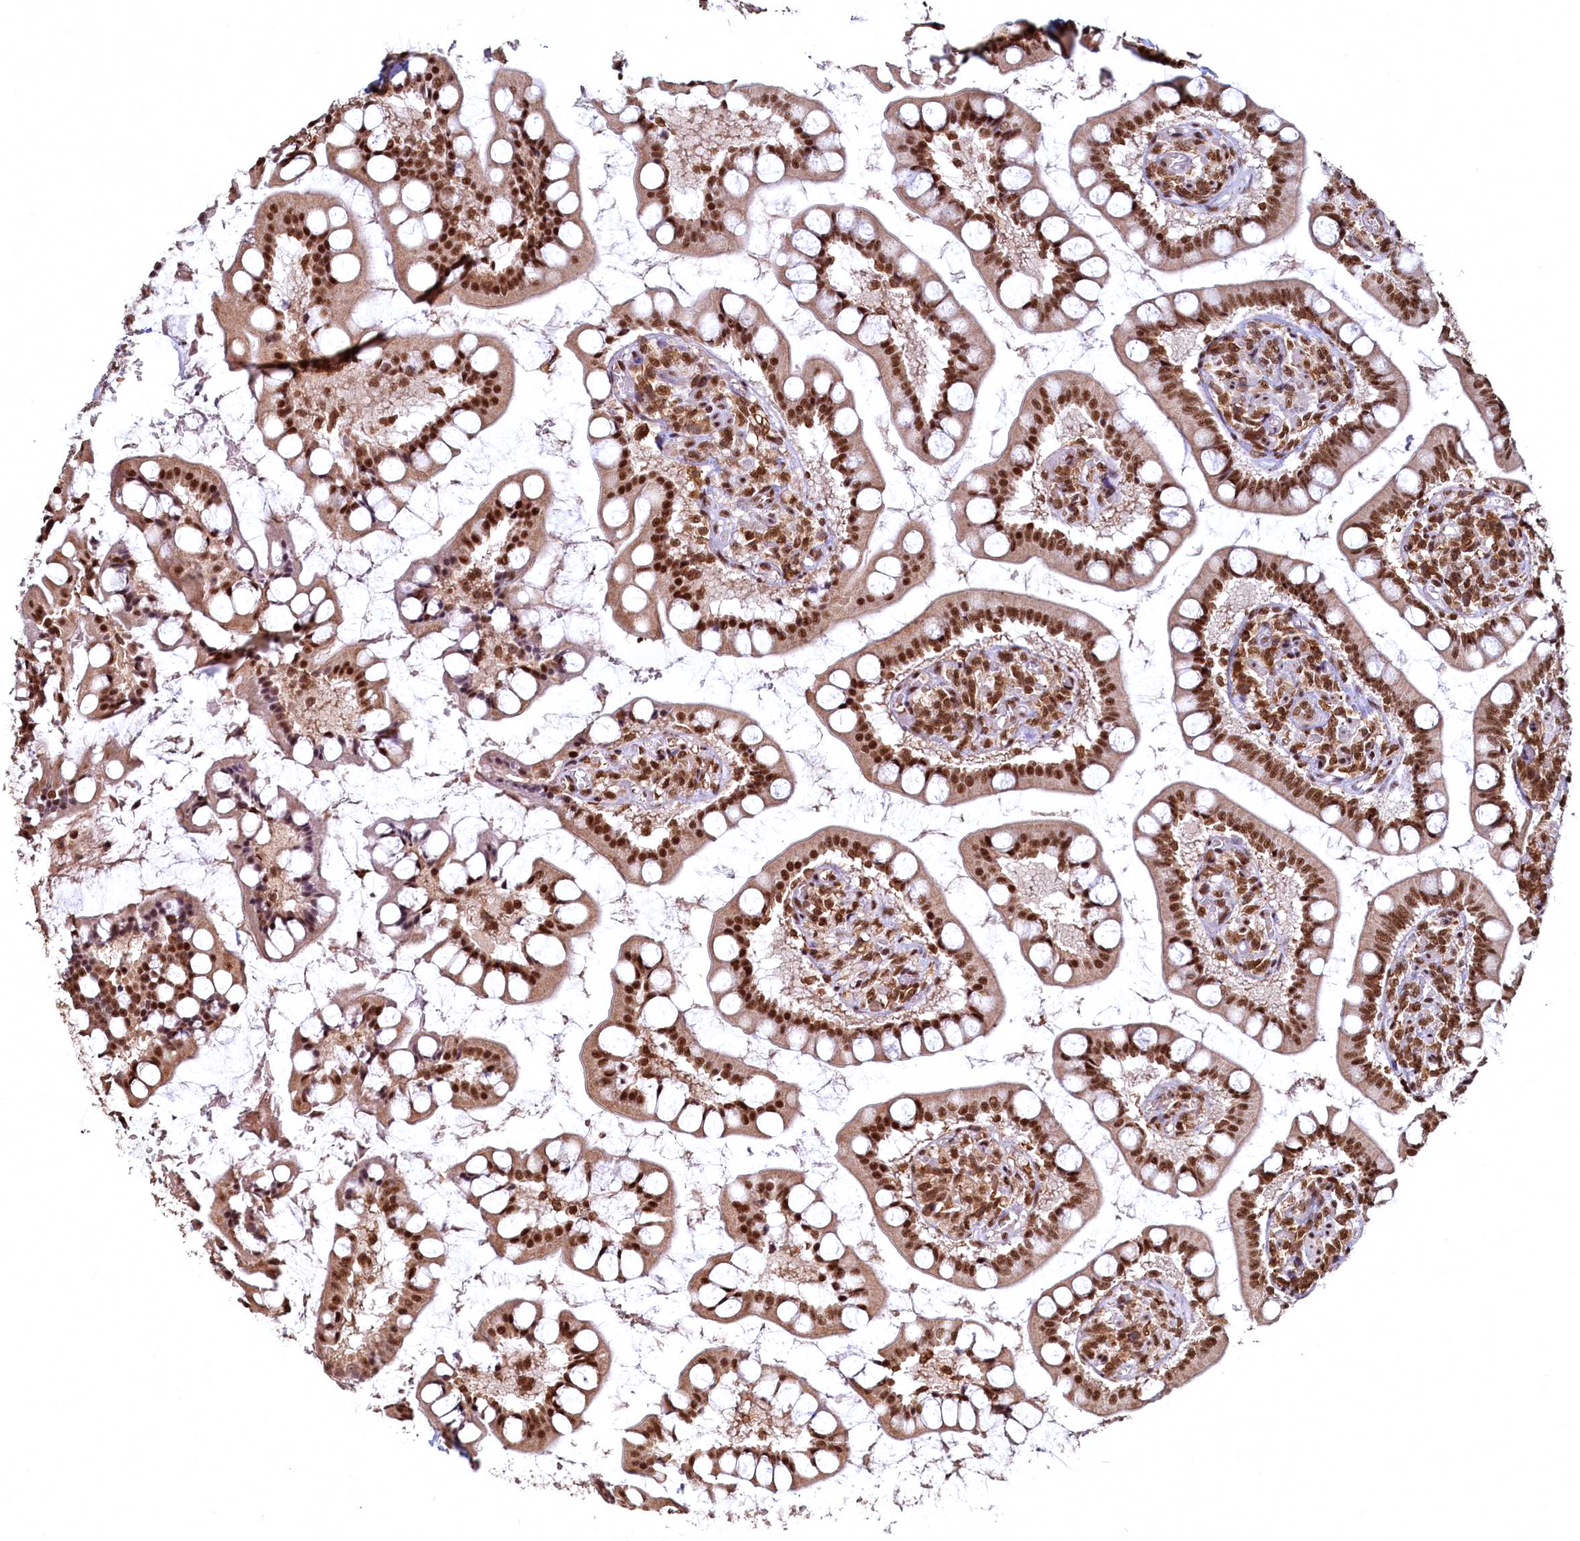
{"staining": {"intensity": "strong", "quantity": ">75%", "location": "nuclear"}, "tissue": "small intestine", "cell_type": "Glandular cells", "image_type": "normal", "snomed": [{"axis": "morphology", "description": "Normal tissue, NOS"}, {"axis": "topography", "description": "Small intestine"}], "caption": "Protein staining by IHC reveals strong nuclear staining in about >75% of glandular cells in benign small intestine.", "gene": "RSRC2", "patient": {"sex": "male", "age": 52}}